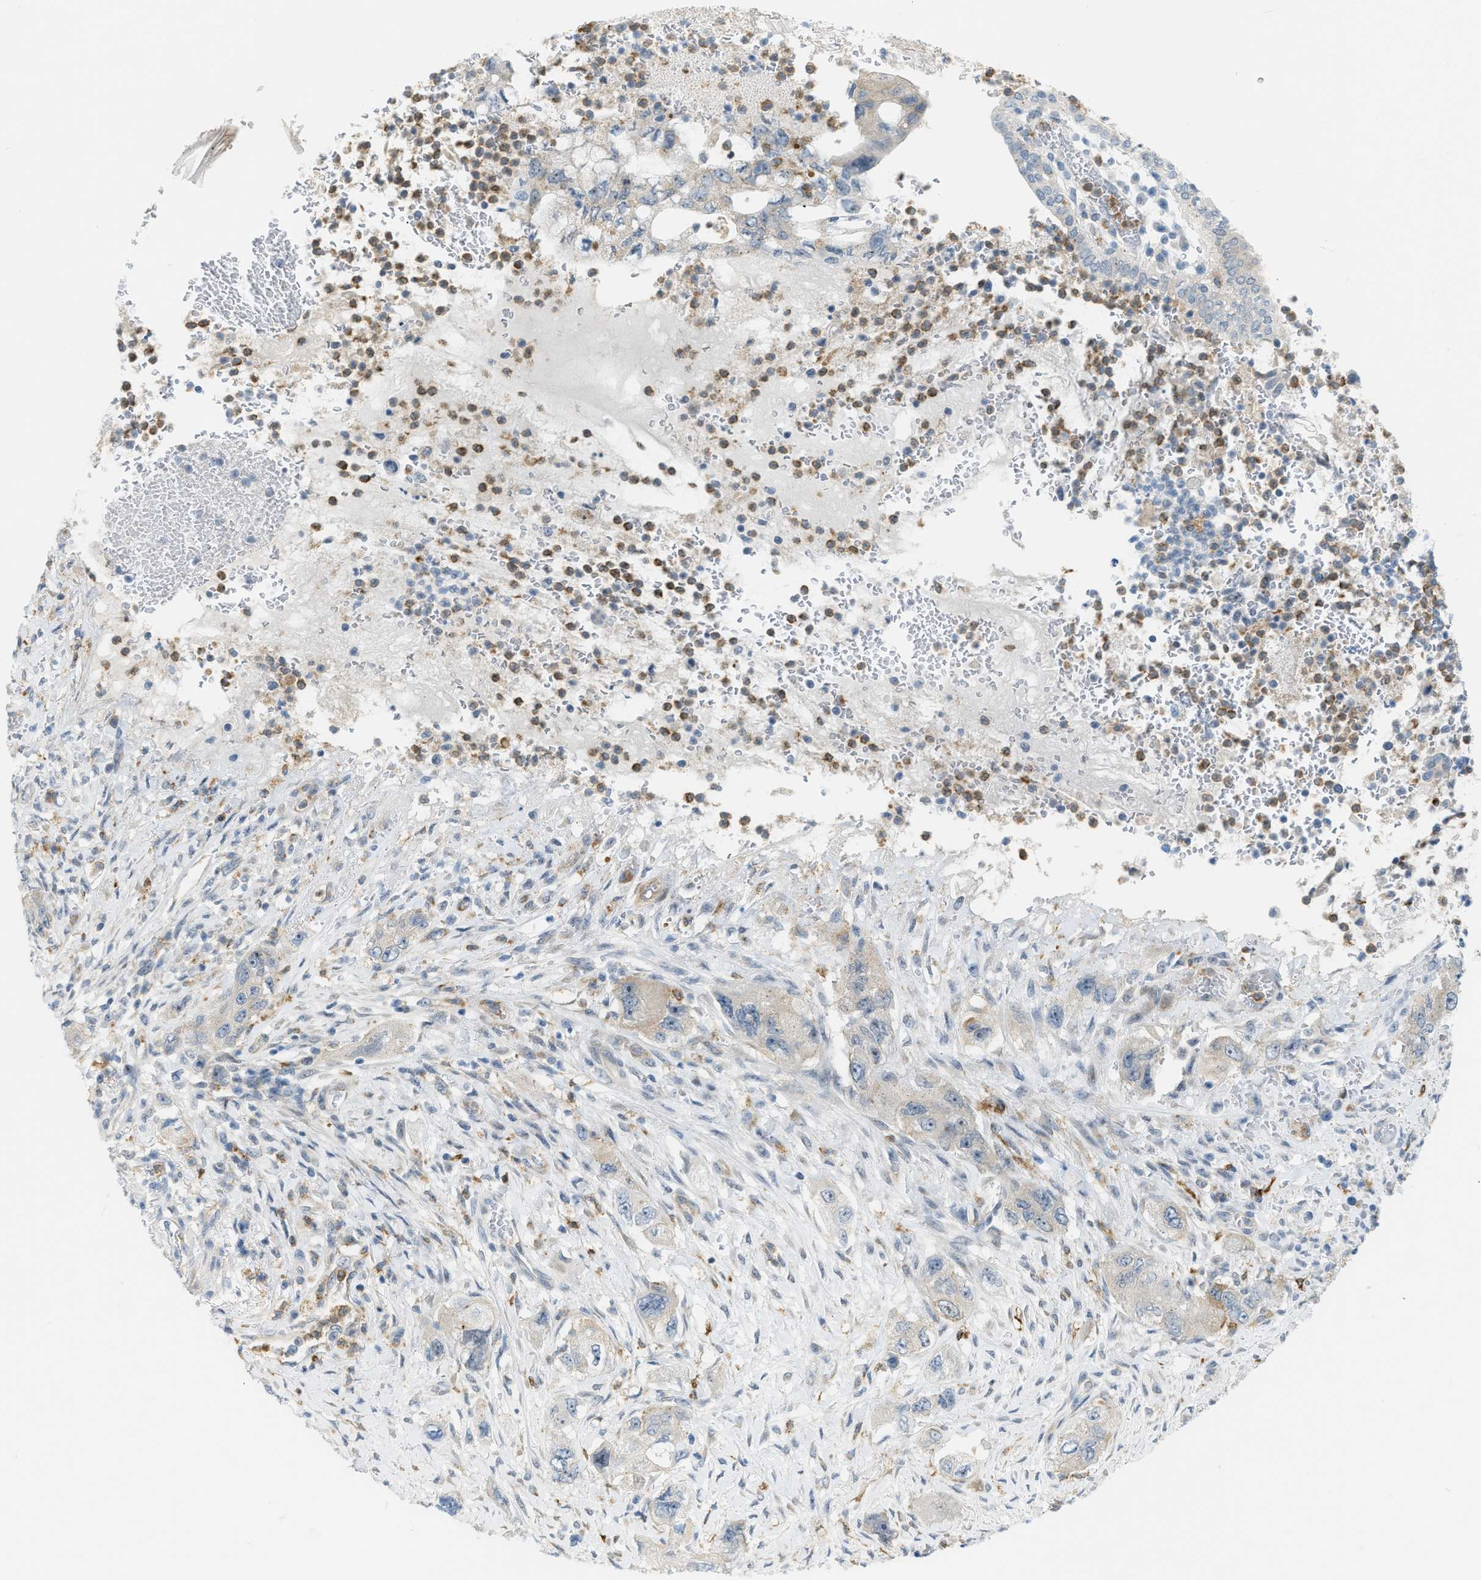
{"staining": {"intensity": "weak", "quantity": "<25%", "location": "cytoplasmic/membranous"}, "tissue": "pancreatic cancer", "cell_type": "Tumor cells", "image_type": "cancer", "snomed": [{"axis": "morphology", "description": "Adenocarcinoma, NOS"}, {"axis": "topography", "description": "Pancreas"}], "caption": "High power microscopy image of an immunohistochemistry (IHC) photomicrograph of pancreatic adenocarcinoma, revealing no significant expression in tumor cells.", "gene": "ZNF408", "patient": {"sex": "female", "age": 73}}